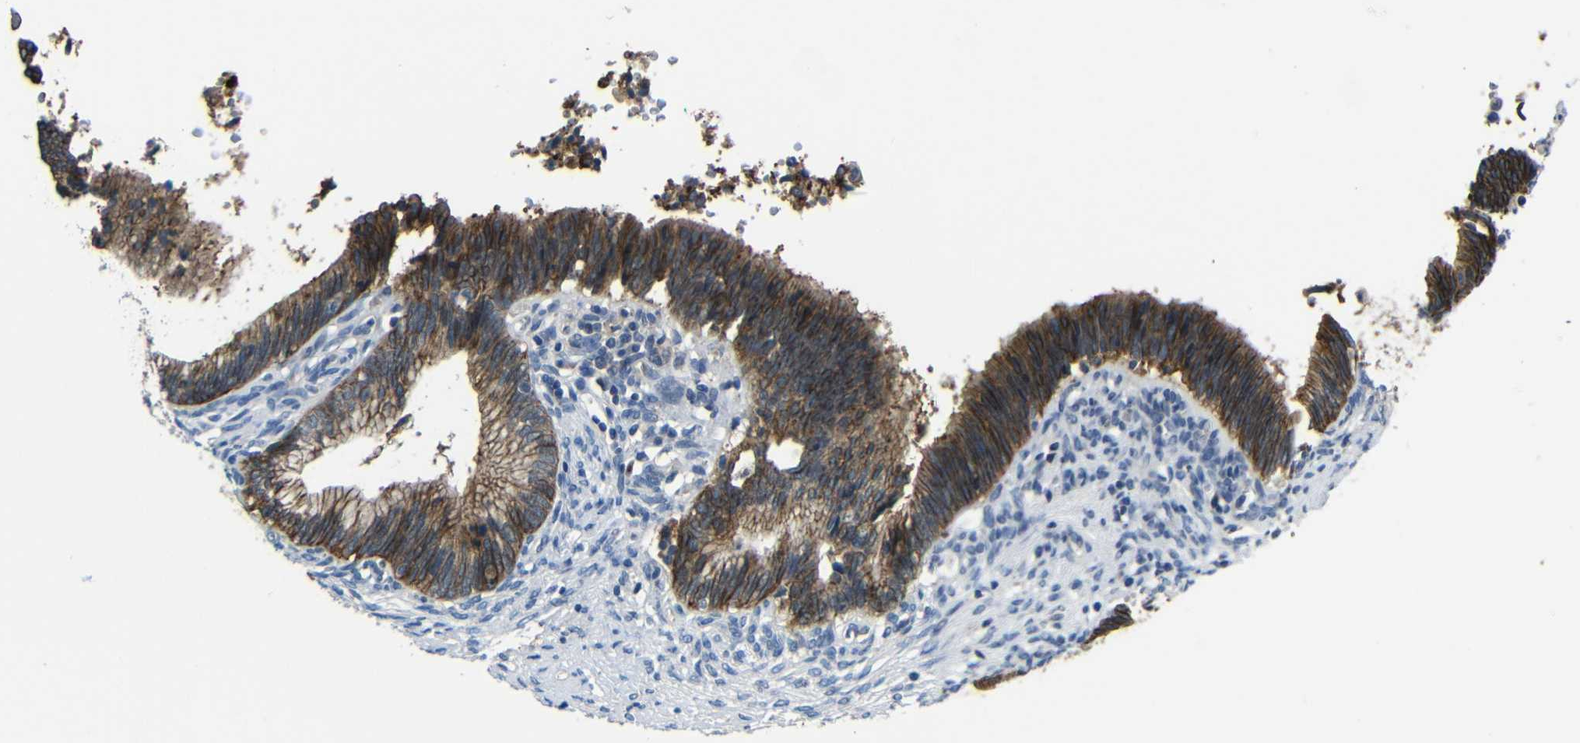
{"staining": {"intensity": "strong", "quantity": ">75%", "location": "cytoplasmic/membranous"}, "tissue": "cervical cancer", "cell_type": "Tumor cells", "image_type": "cancer", "snomed": [{"axis": "morphology", "description": "Adenocarcinoma, NOS"}, {"axis": "topography", "description": "Cervix"}], "caption": "Strong cytoplasmic/membranous positivity is identified in about >75% of tumor cells in cervical cancer (adenocarcinoma).", "gene": "ZNF90", "patient": {"sex": "female", "age": 44}}